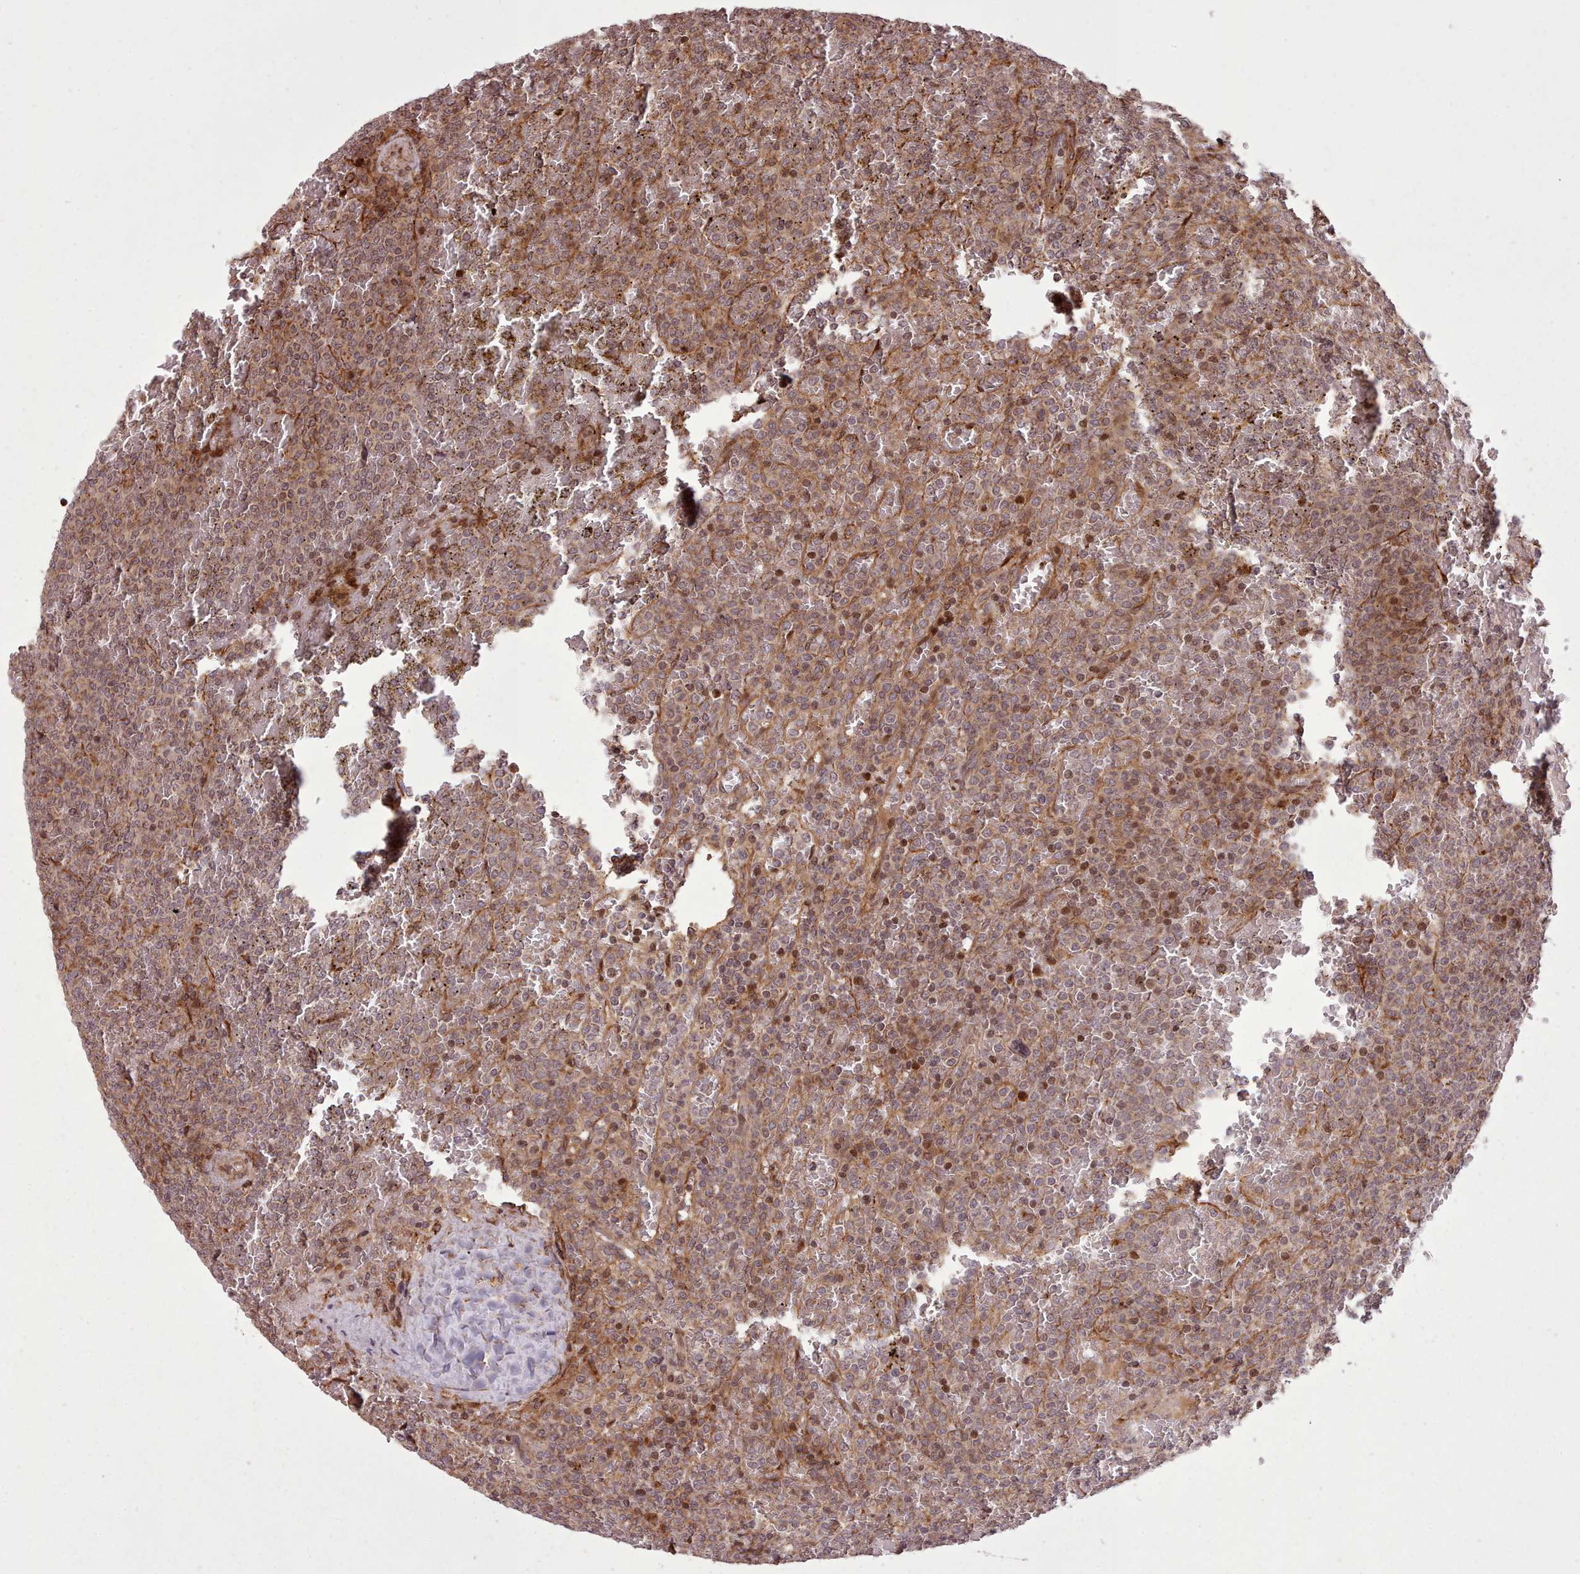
{"staining": {"intensity": "strong", "quantity": "25%-75%", "location": "cytoplasmic/membranous"}, "tissue": "lymphoma", "cell_type": "Tumor cells", "image_type": "cancer", "snomed": [{"axis": "morphology", "description": "Malignant lymphoma, non-Hodgkin's type, Low grade"}, {"axis": "topography", "description": "Spleen"}], "caption": "Lymphoma stained for a protein (brown) exhibits strong cytoplasmic/membranous positive expression in approximately 25%-75% of tumor cells.", "gene": "NLRP7", "patient": {"sex": "male", "age": 60}}